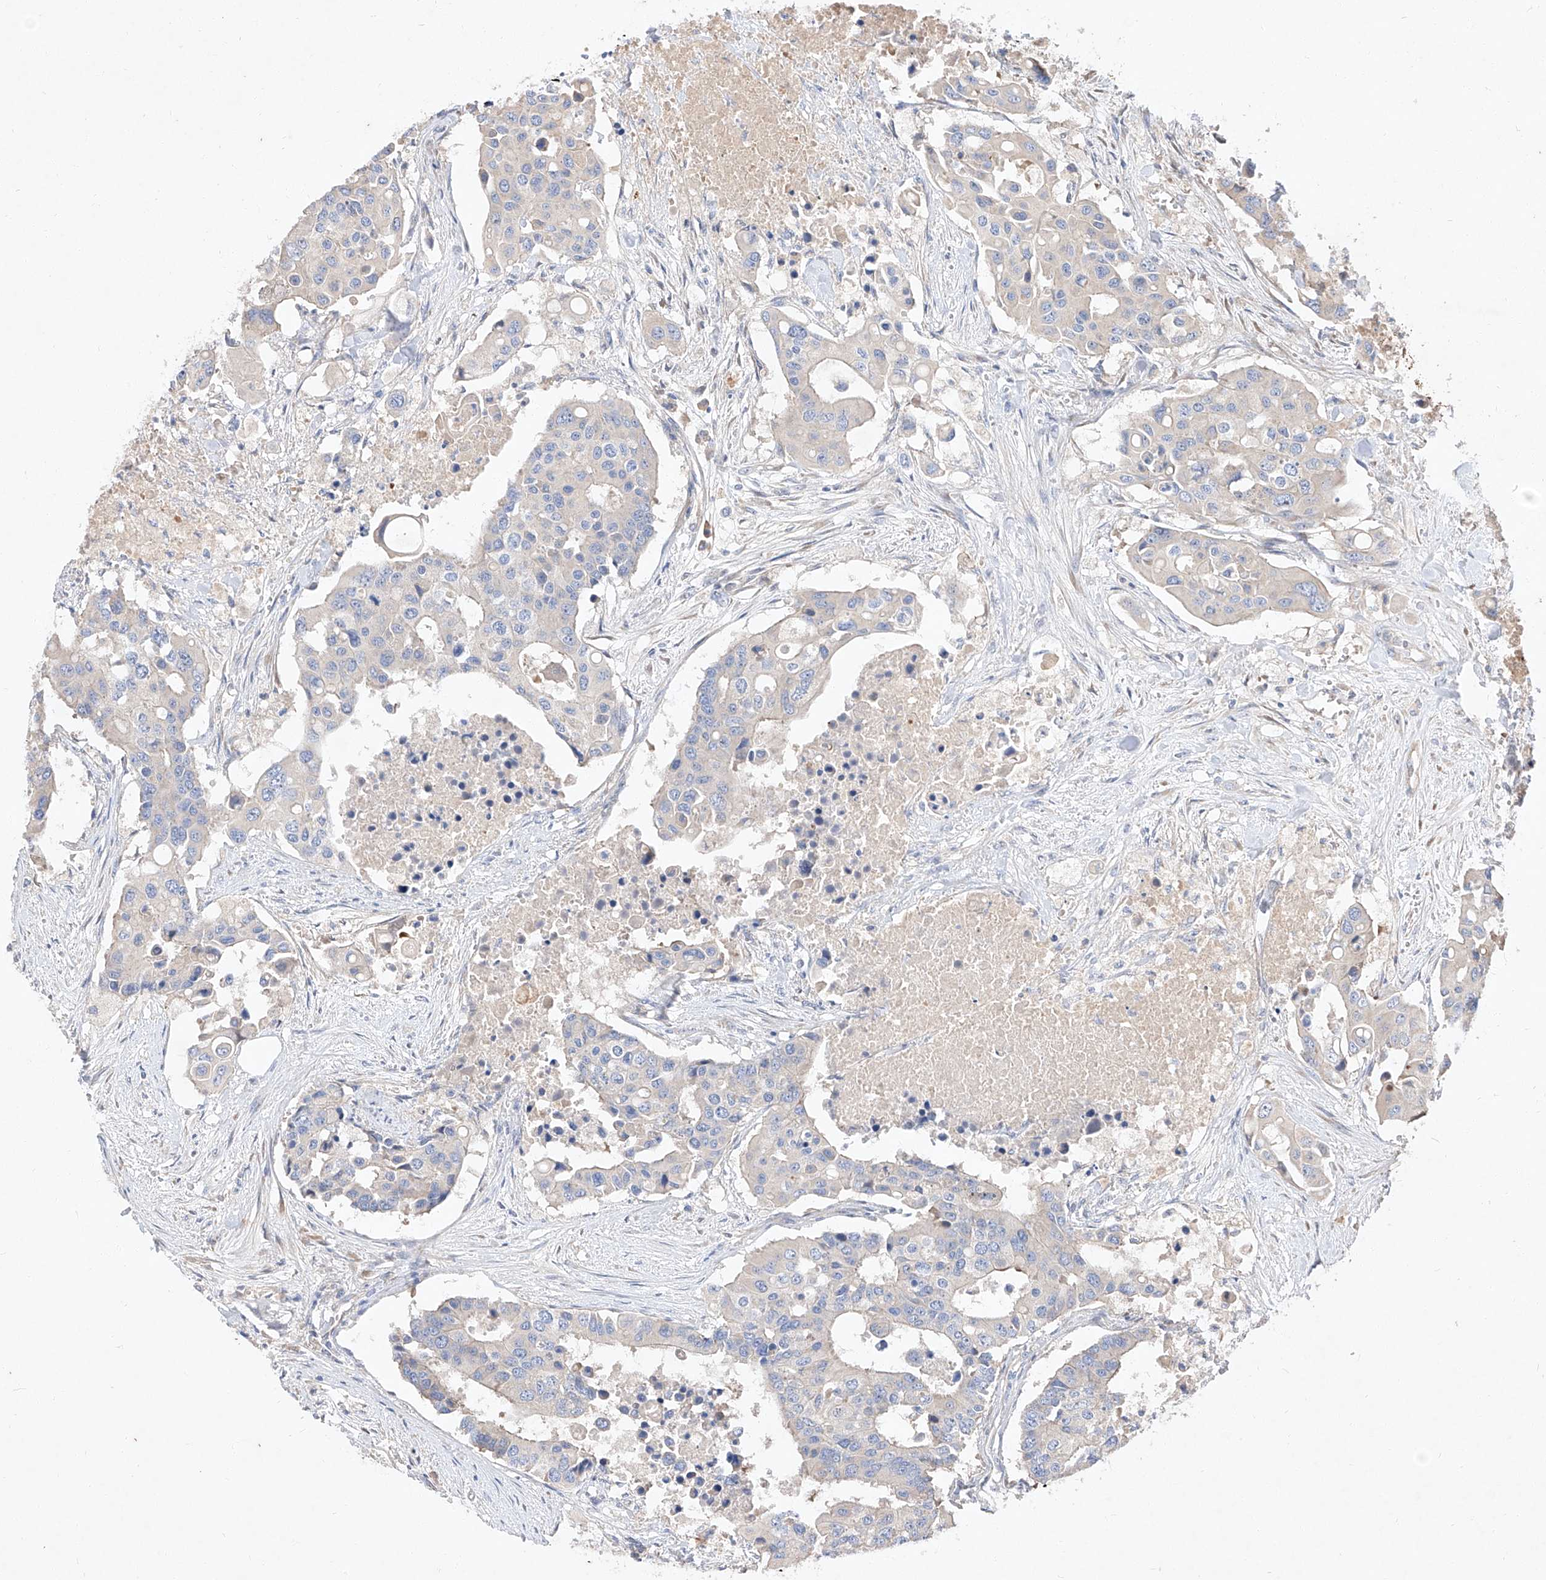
{"staining": {"intensity": "negative", "quantity": "none", "location": "none"}, "tissue": "colorectal cancer", "cell_type": "Tumor cells", "image_type": "cancer", "snomed": [{"axis": "morphology", "description": "Adenocarcinoma, NOS"}, {"axis": "topography", "description": "Colon"}], "caption": "High magnification brightfield microscopy of colorectal adenocarcinoma stained with DAB (brown) and counterstained with hematoxylin (blue): tumor cells show no significant positivity.", "gene": "DIRAS3", "patient": {"sex": "male", "age": 77}}